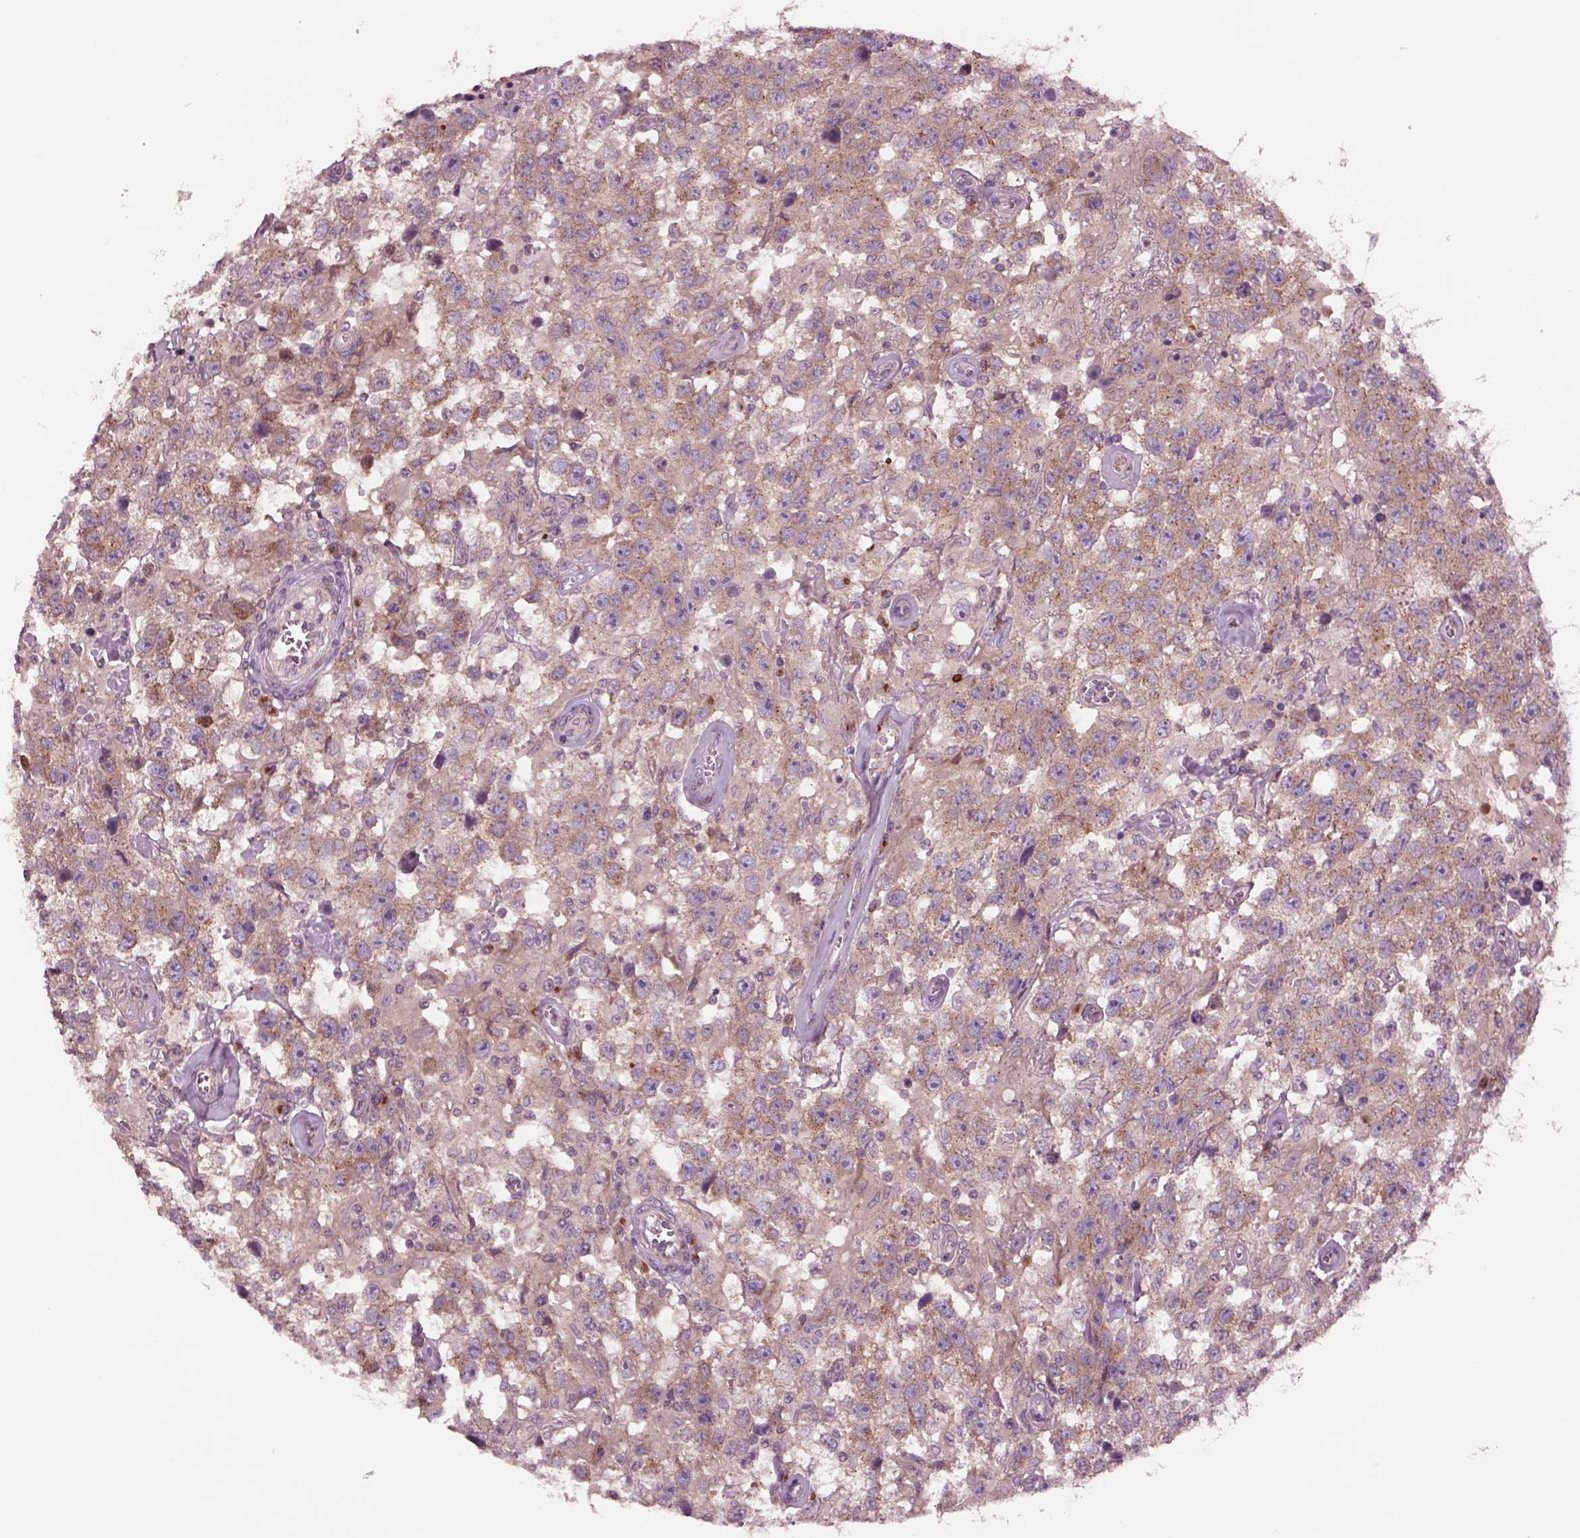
{"staining": {"intensity": "moderate", "quantity": ">75%", "location": "cytoplasmic/membranous"}, "tissue": "testis cancer", "cell_type": "Tumor cells", "image_type": "cancer", "snomed": [{"axis": "morphology", "description": "Seminoma, NOS"}, {"axis": "topography", "description": "Testis"}], "caption": "Immunohistochemical staining of testis seminoma exhibits medium levels of moderate cytoplasmic/membranous expression in about >75% of tumor cells.", "gene": "SEC23A", "patient": {"sex": "male", "age": 43}}